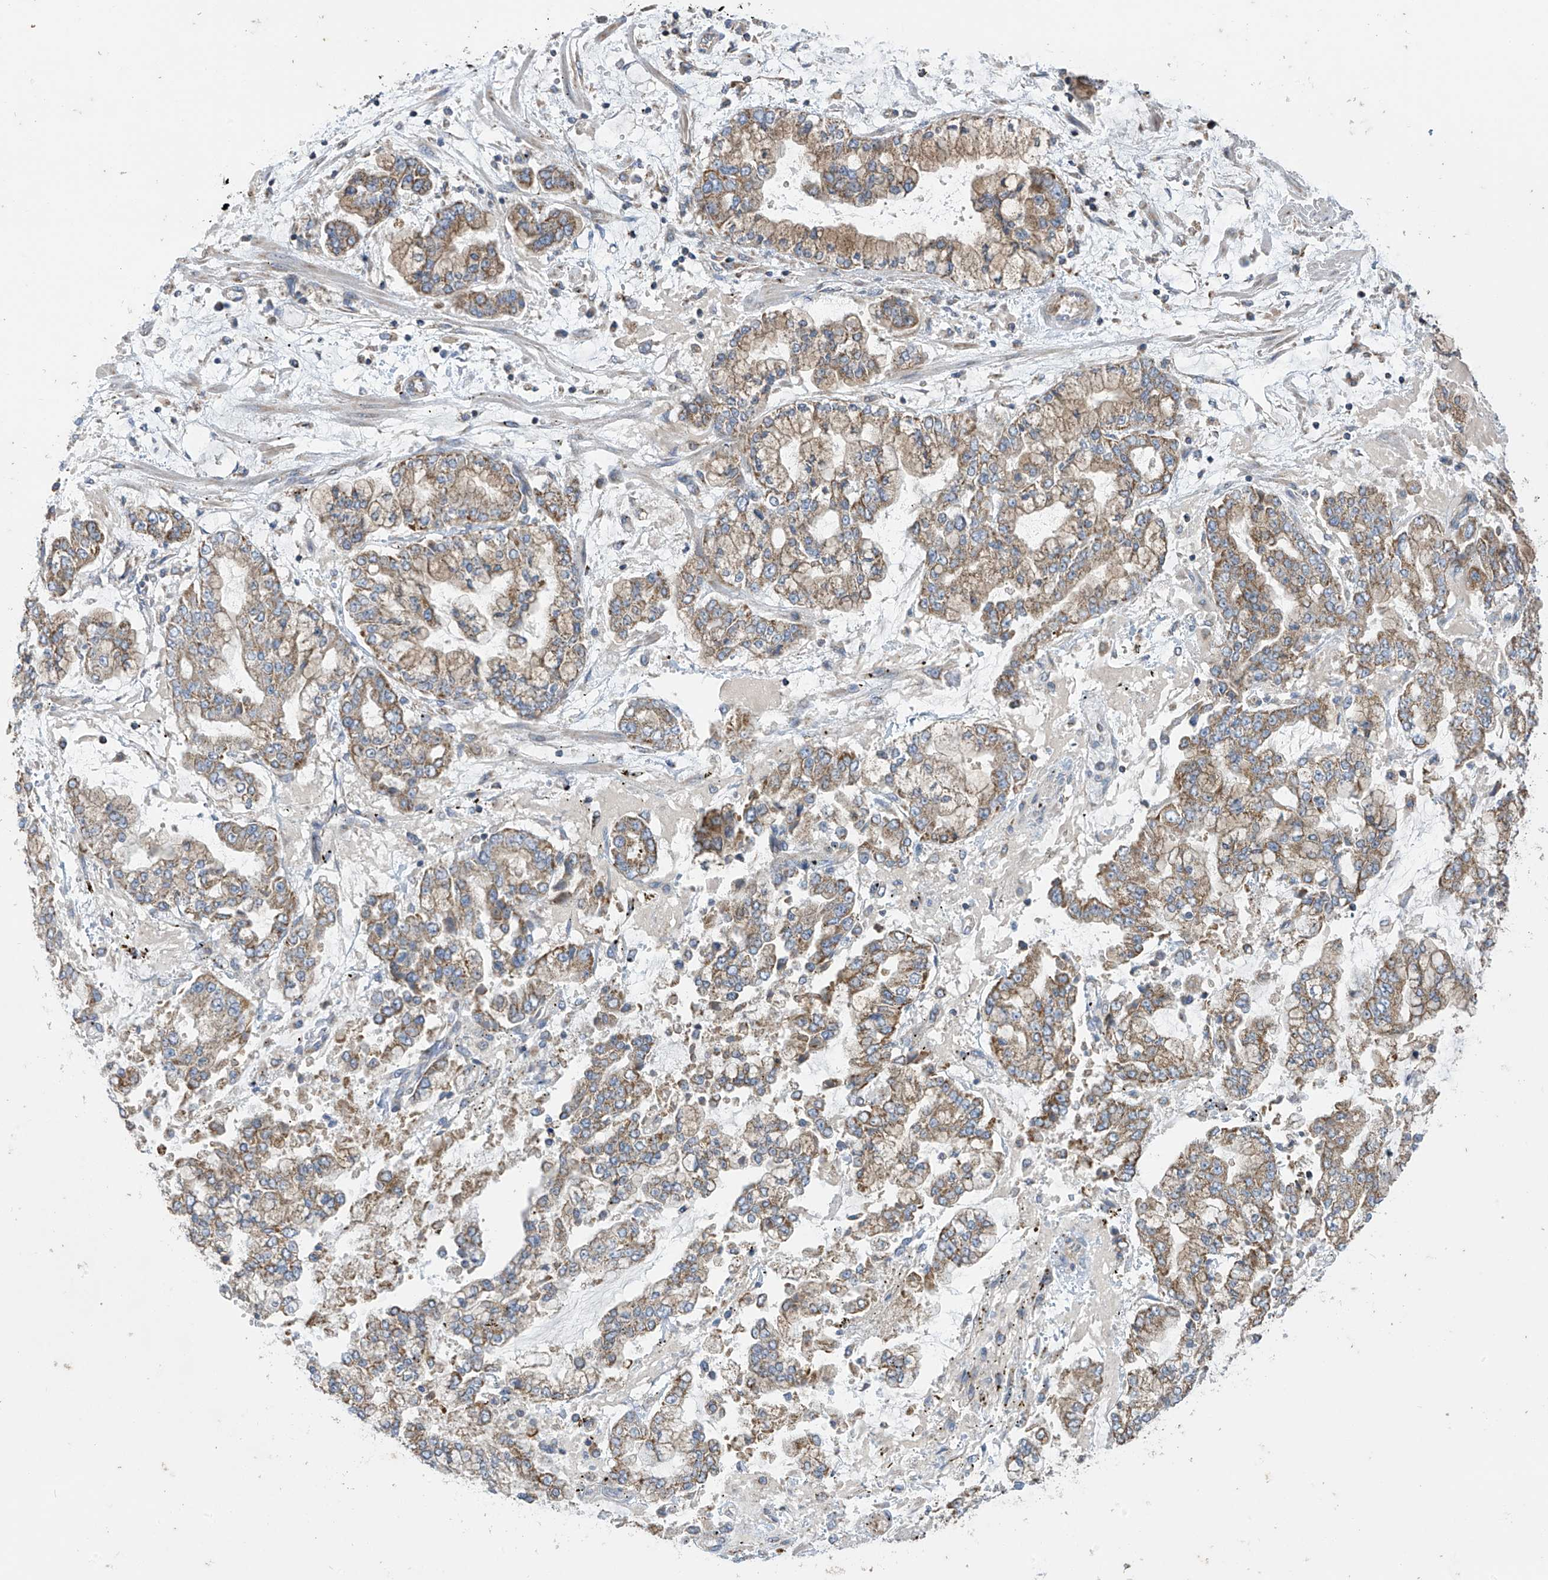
{"staining": {"intensity": "moderate", "quantity": ">75%", "location": "cytoplasmic/membranous"}, "tissue": "stomach cancer", "cell_type": "Tumor cells", "image_type": "cancer", "snomed": [{"axis": "morphology", "description": "Normal tissue, NOS"}, {"axis": "morphology", "description": "Adenocarcinoma, NOS"}, {"axis": "topography", "description": "Stomach, upper"}, {"axis": "topography", "description": "Stomach"}], "caption": "Stomach cancer (adenocarcinoma) stained for a protein displays moderate cytoplasmic/membranous positivity in tumor cells.", "gene": "PNPT1", "patient": {"sex": "male", "age": 76}}